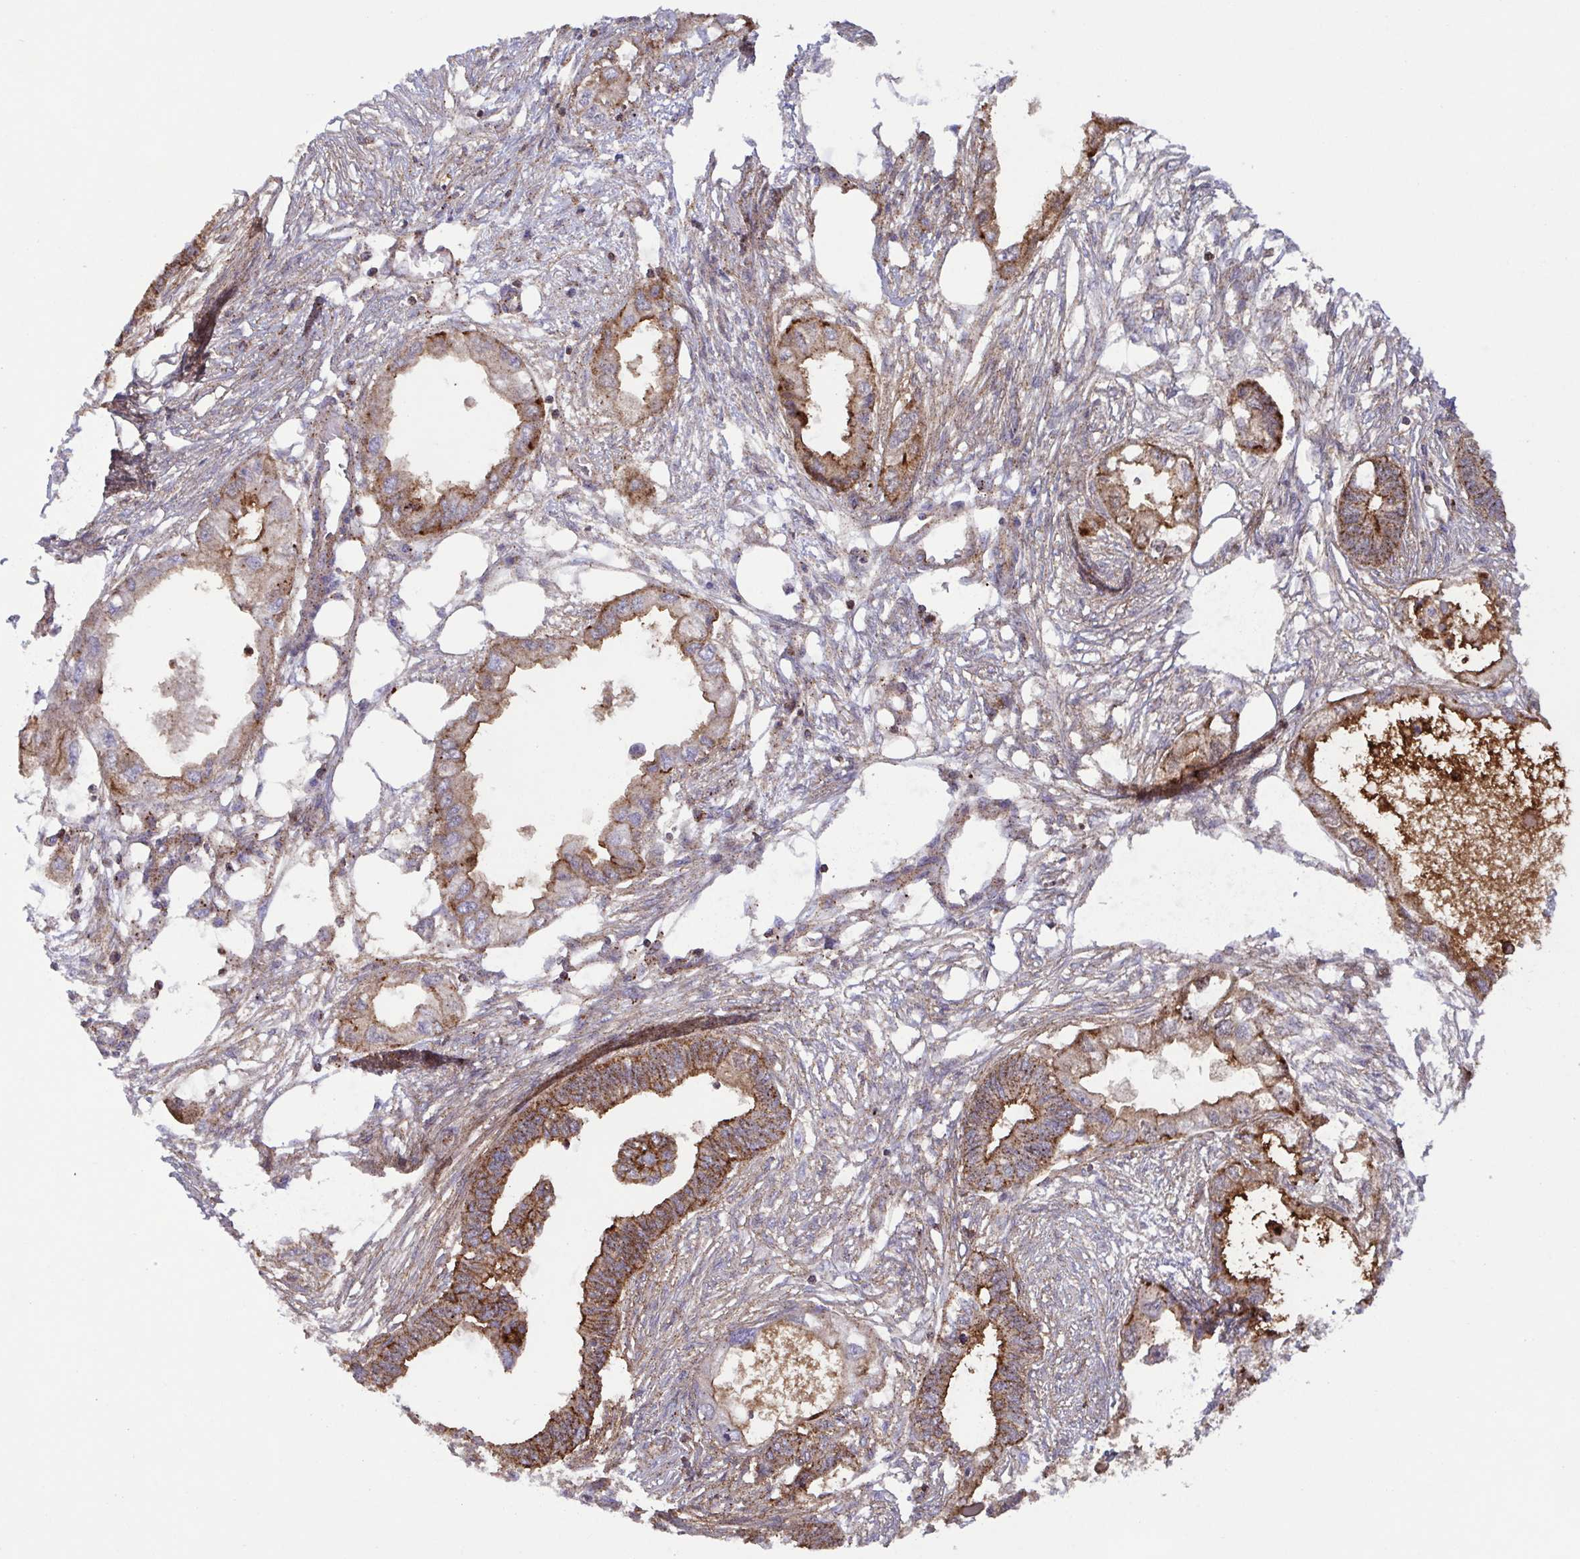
{"staining": {"intensity": "moderate", "quantity": ">75%", "location": "cytoplasmic/membranous"}, "tissue": "endometrial cancer", "cell_type": "Tumor cells", "image_type": "cancer", "snomed": [{"axis": "morphology", "description": "Adenocarcinoma, NOS"}, {"axis": "morphology", "description": "Adenocarcinoma, metastatic, NOS"}, {"axis": "topography", "description": "Adipose tissue"}, {"axis": "topography", "description": "Endometrium"}], "caption": "DAB immunohistochemical staining of endometrial metastatic adenocarcinoma demonstrates moderate cytoplasmic/membranous protein staining in about >75% of tumor cells. (brown staining indicates protein expression, while blue staining denotes nuclei).", "gene": "CHMP1B", "patient": {"sex": "female", "age": 67}}